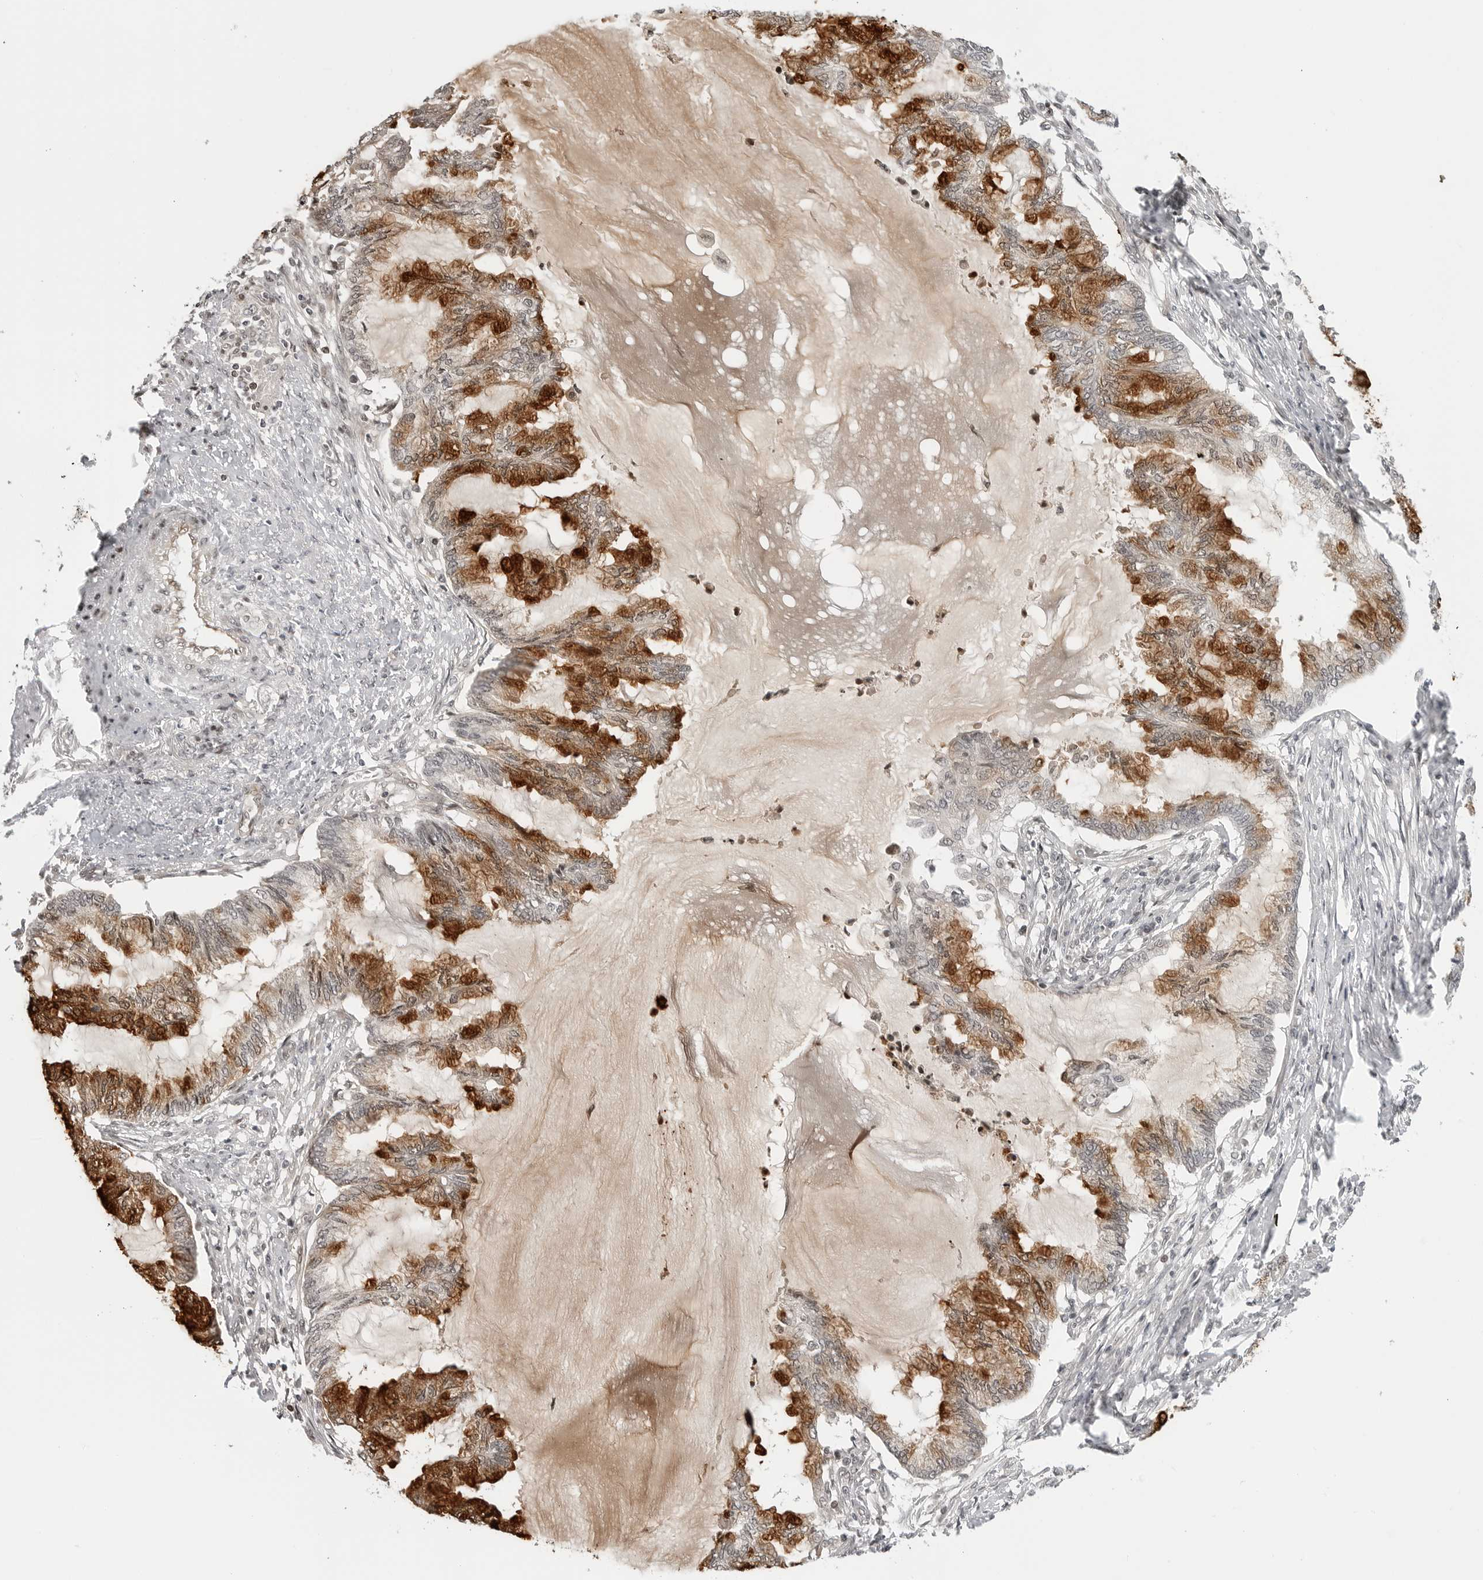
{"staining": {"intensity": "strong", "quantity": ">75%", "location": "cytoplasmic/membranous"}, "tissue": "endometrial cancer", "cell_type": "Tumor cells", "image_type": "cancer", "snomed": [{"axis": "morphology", "description": "Adenocarcinoma, NOS"}, {"axis": "topography", "description": "Endometrium"}], "caption": "Protein expression analysis of human endometrial adenocarcinoma reveals strong cytoplasmic/membranous expression in approximately >75% of tumor cells.", "gene": "C8orf33", "patient": {"sex": "female", "age": 86}}